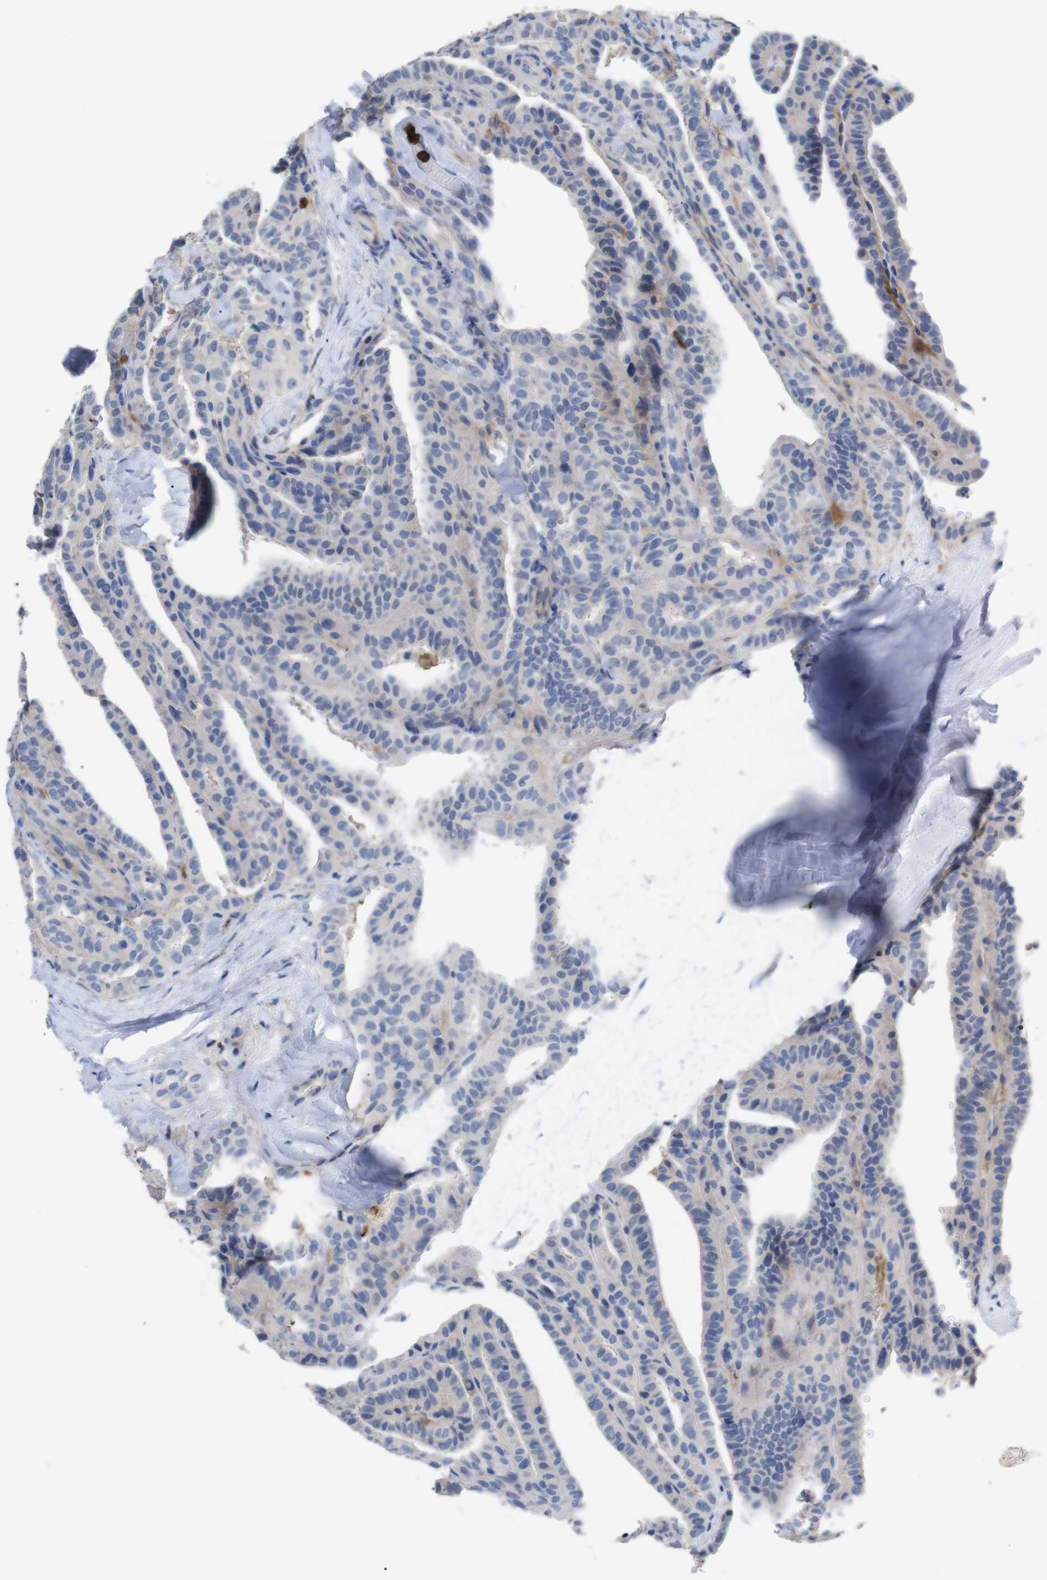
{"staining": {"intensity": "weak", "quantity": "<25%", "location": "cytoplasmic/membranous"}, "tissue": "thyroid cancer", "cell_type": "Tumor cells", "image_type": "cancer", "snomed": [{"axis": "morphology", "description": "Papillary adenocarcinoma, NOS"}, {"axis": "topography", "description": "Thyroid gland"}], "caption": "Immunohistochemistry (IHC) photomicrograph of thyroid papillary adenocarcinoma stained for a protein (brown), which displays no staining in tumor cells.", "gene": "C5AR1", "patient": {"sex": "male", "age": 77}}